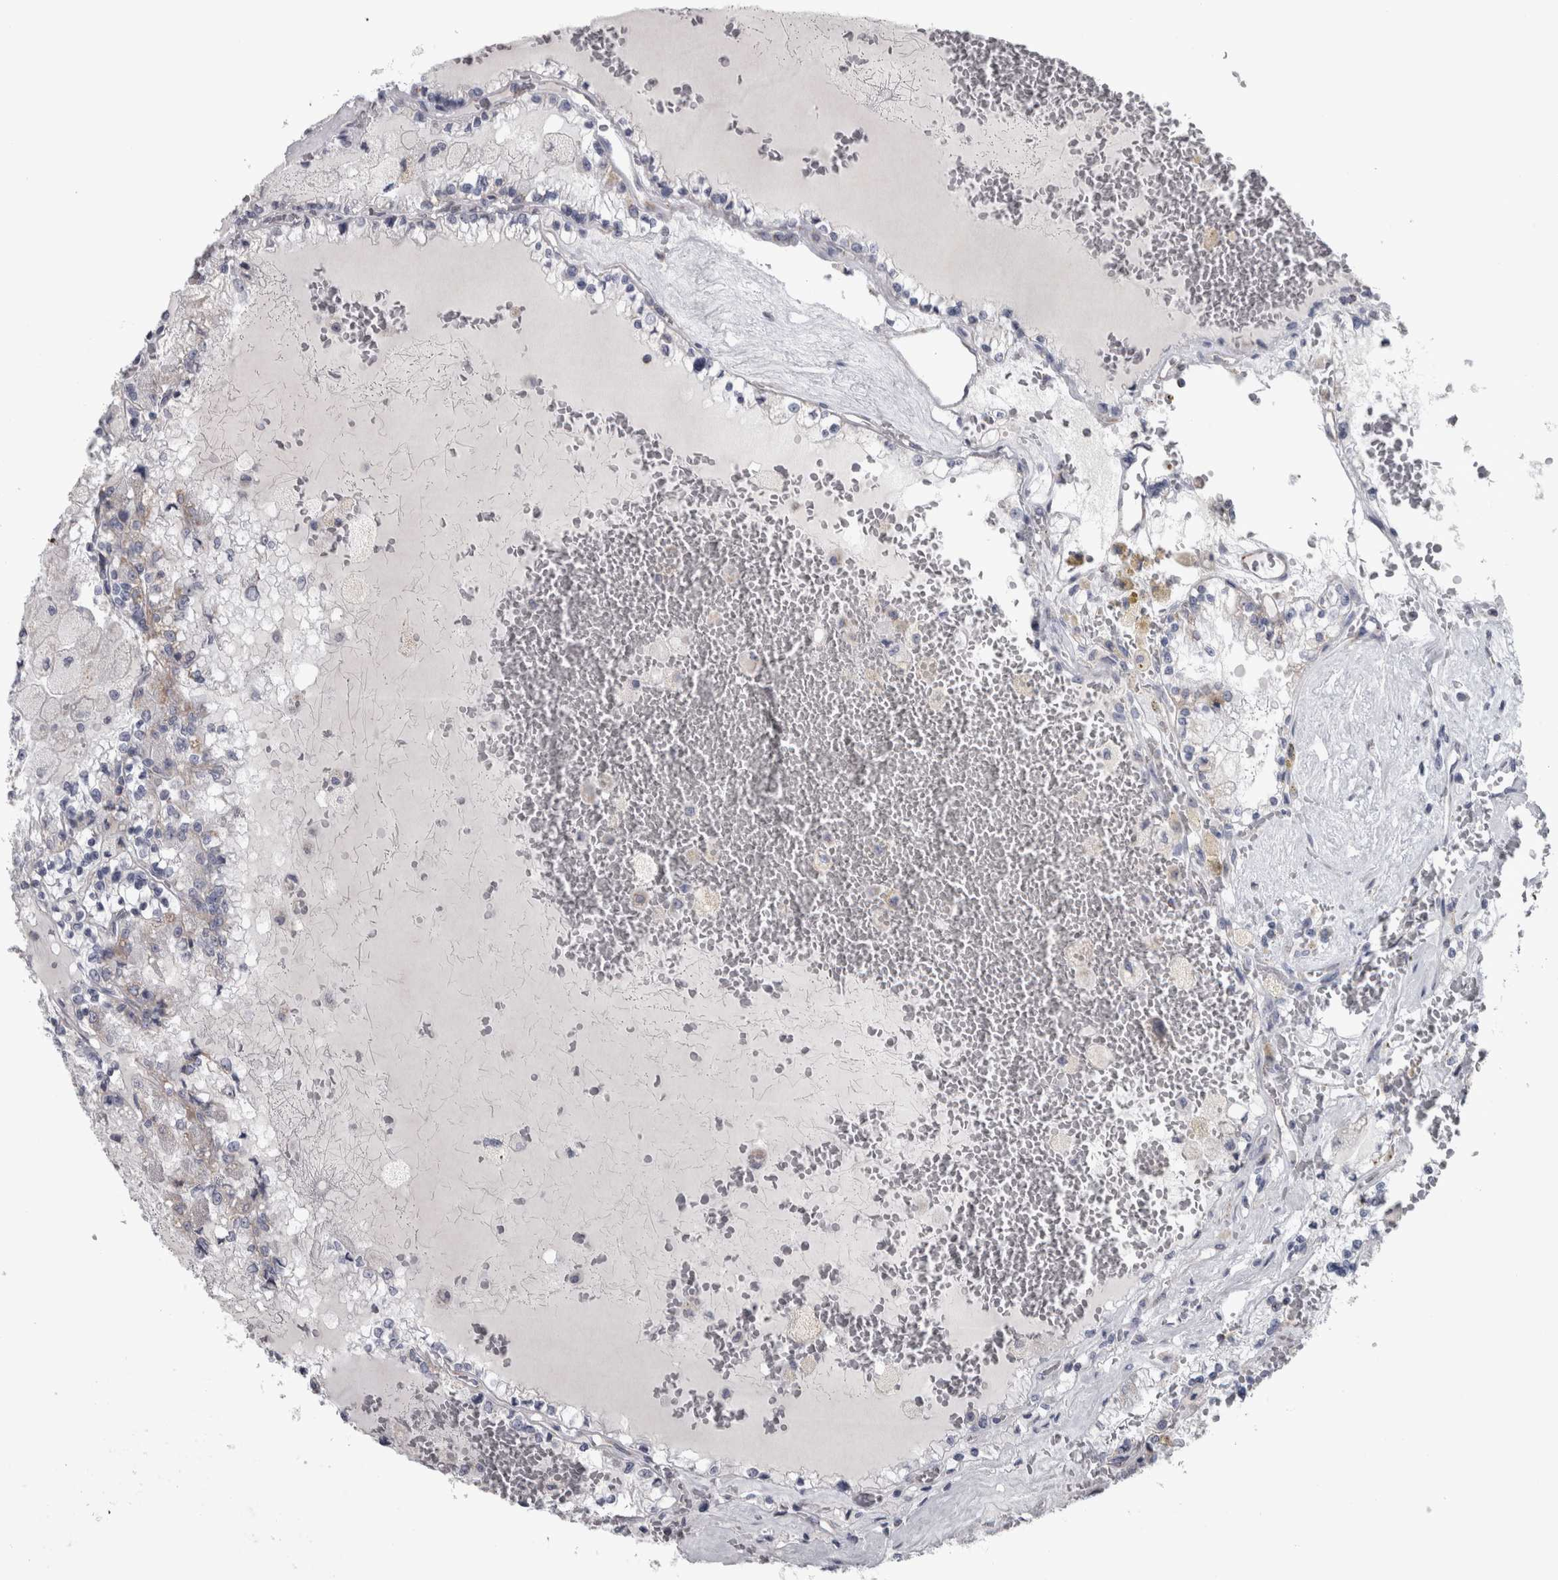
{"staining": {"intensity": "negative", "quantity": "none", "location": "none"}, "tissue": "renal cancer", "cell_type": "Tumor cells", "image_type": "cancer", "snomed": [{"axis": "morphology", "description": "Adenocarcinoma, NOS"}, {"axis": "topography", "description": "Kidney"}], "caption": "This is a histopathology image of IHC staining of adenocarcinoma (renal), which shows no expression in tumor cells.", "gene": "DBT", "patient": {"sex": "female", "age": 56}}